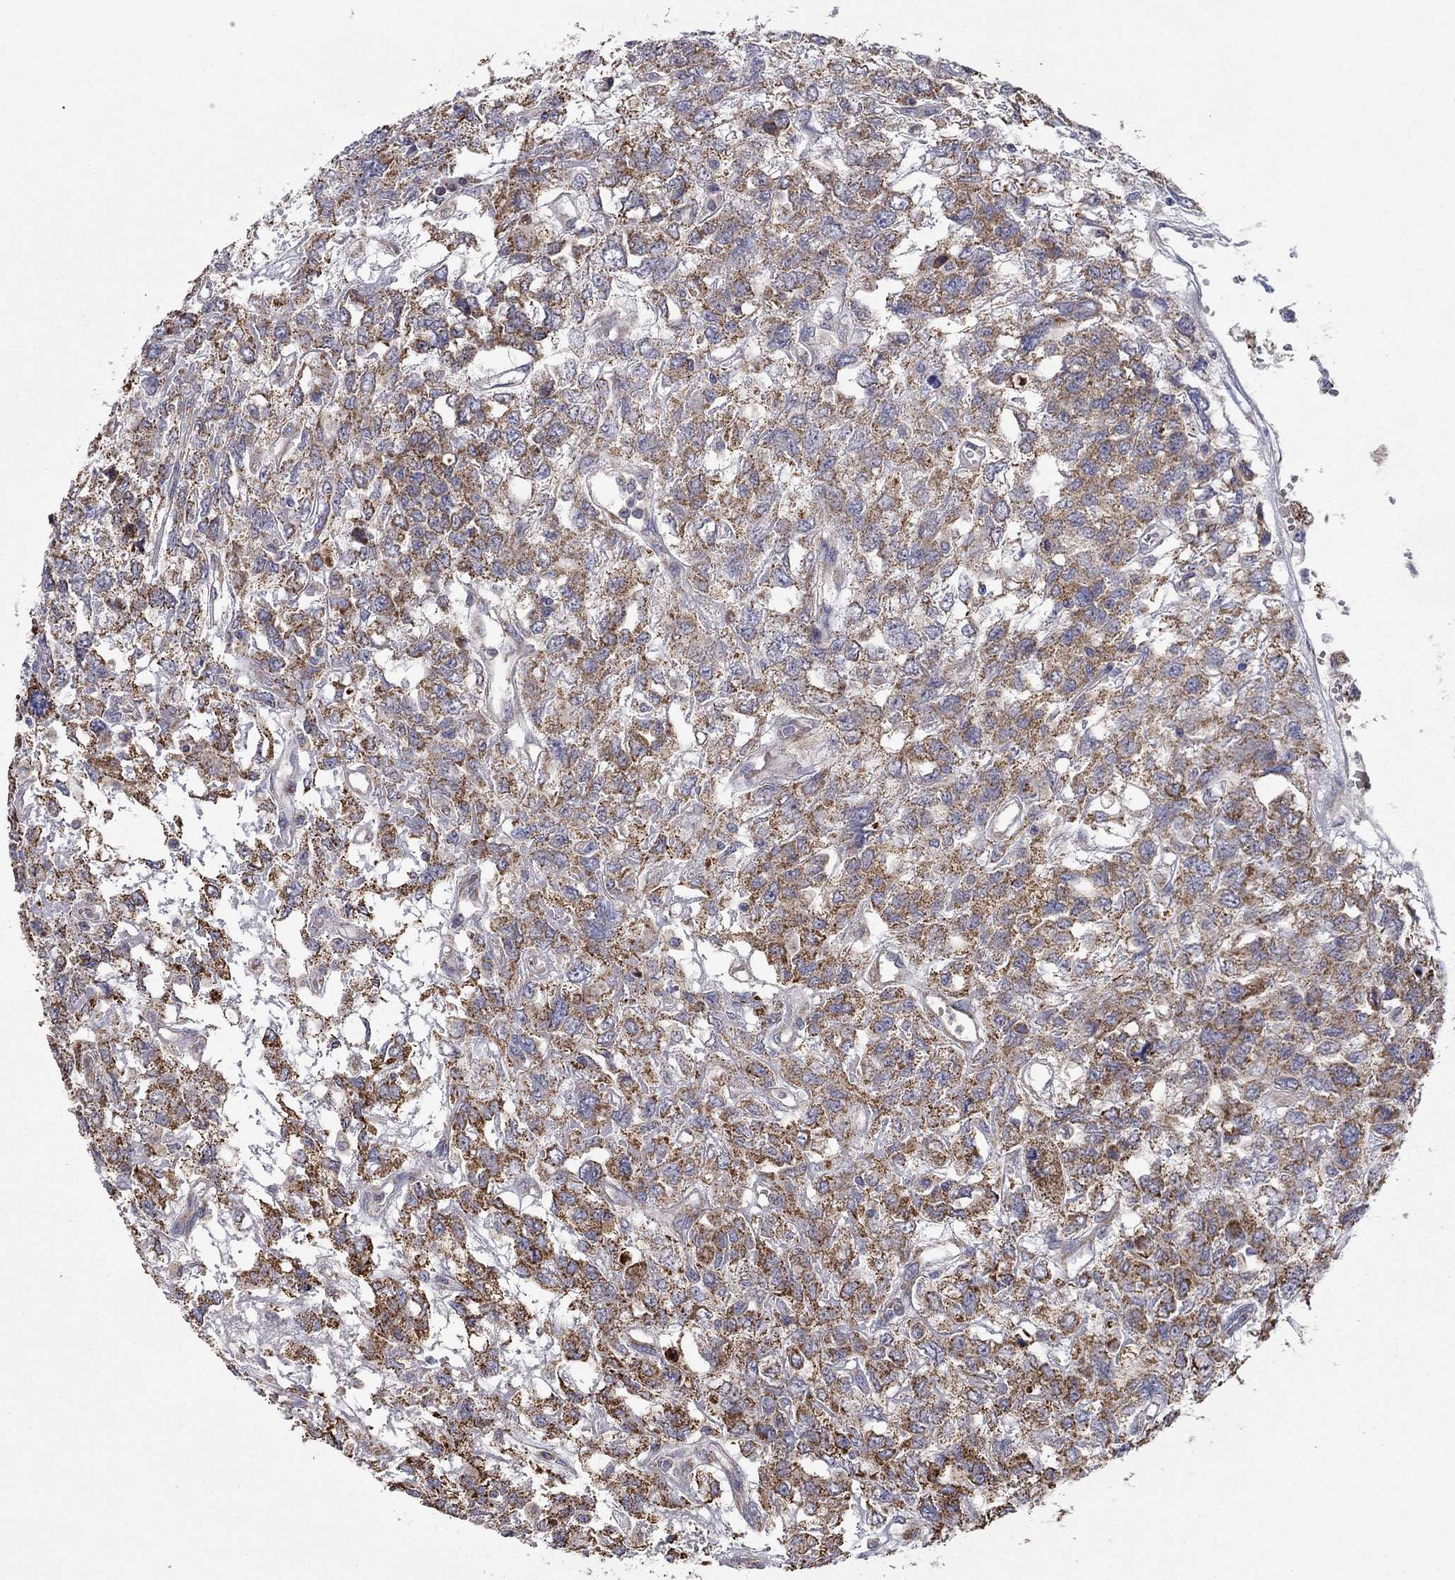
{"staining": {"intensity": "moderate", "quantity": ">75%", "location": "cytoplasmic/membranous"}, "tissue": "testis cancer", "cell_type": "Tumor cells", "image_type": "cancer", "snomed": [{"axis": "morphology", "description": "Seminoma, NOS"}, {"axis": "topography", "description": "Testis"}], "caption": "Protein analysis of testis seminoma tissue shows moderate cytoplasmic/membranous positivity in about >75% of tumor cells. (DAB IHC with brightfield microscopy, high magnification).", "gene": "HPS5", "patient": {"sex": "male", "age": 52}}